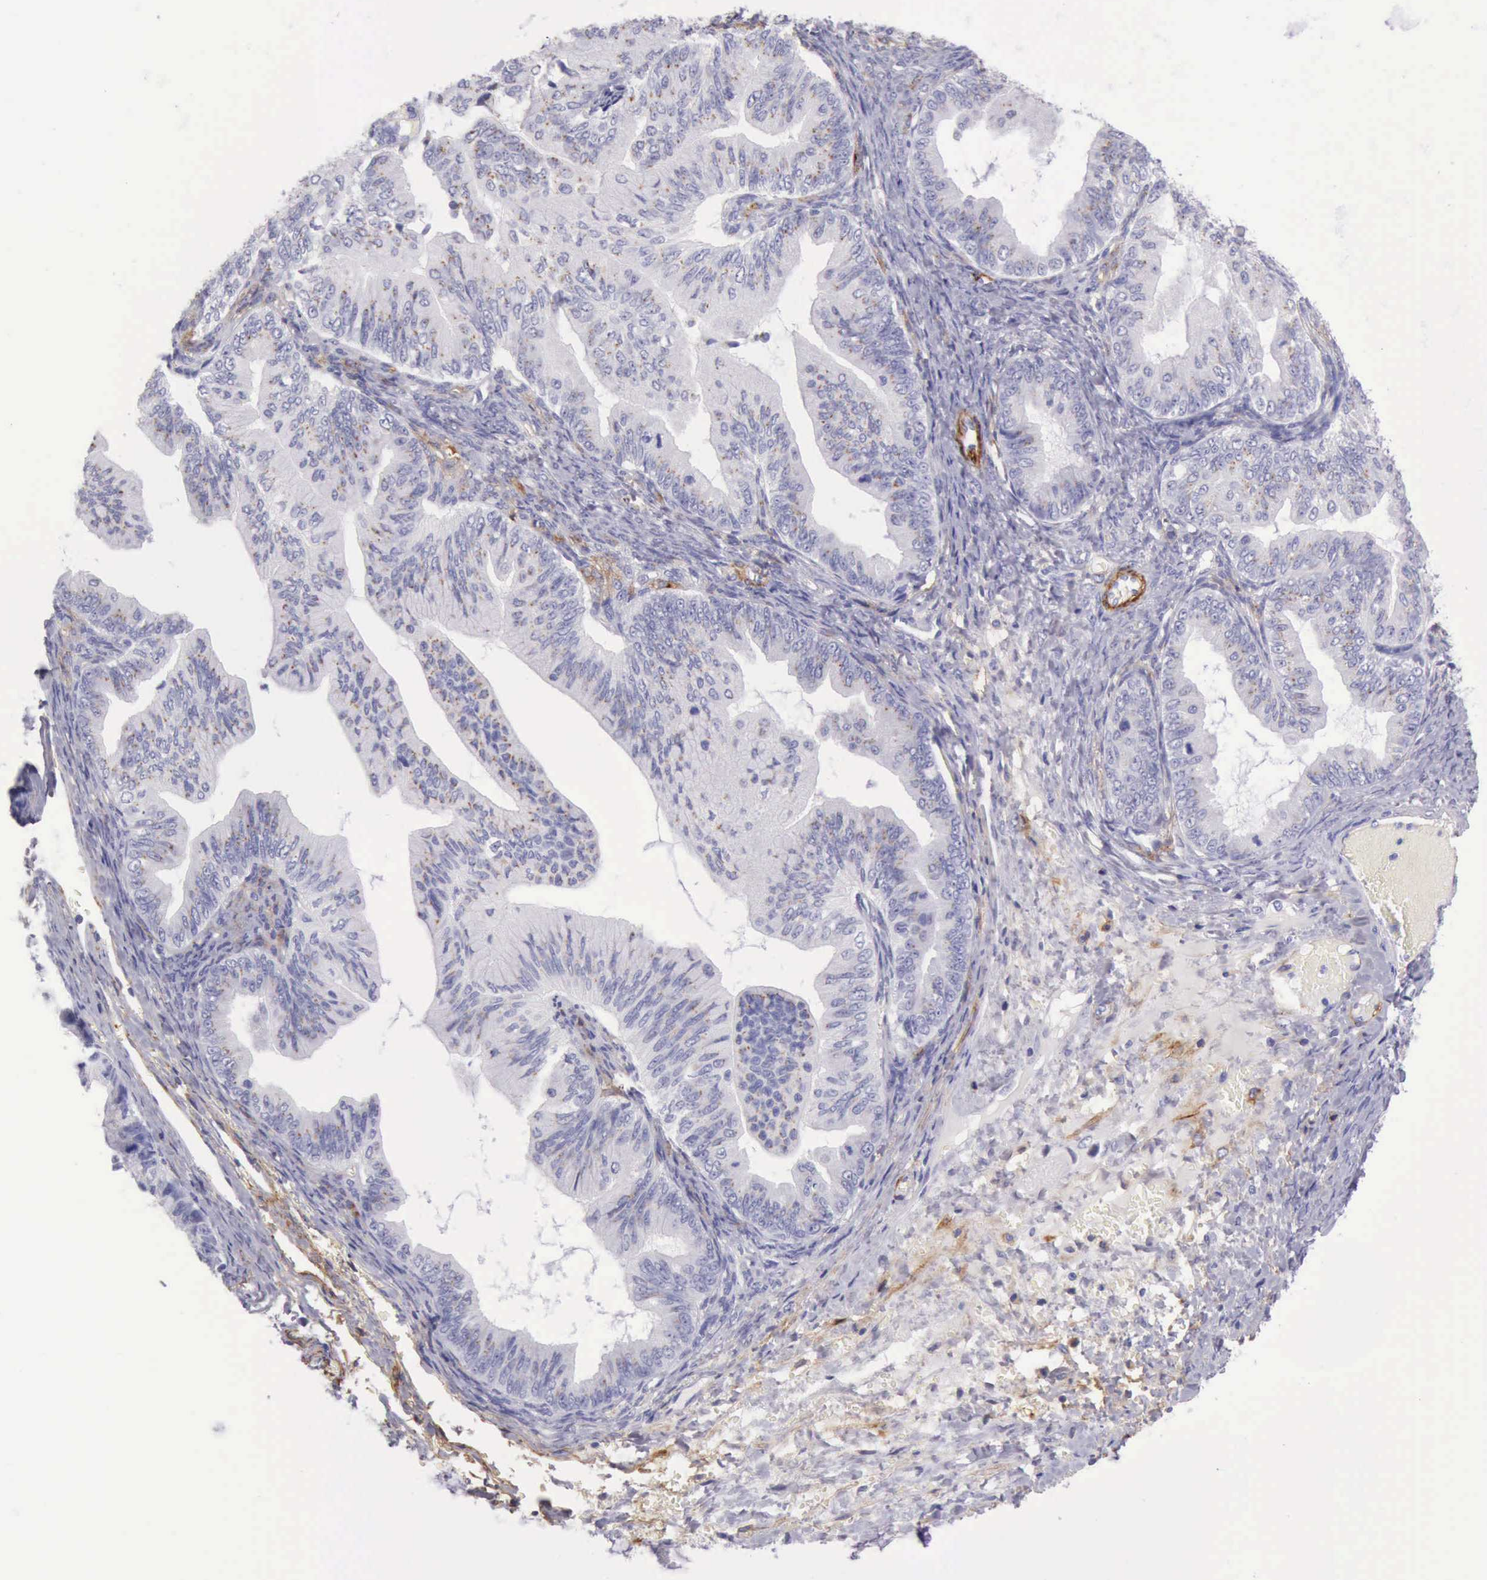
{"staining": {"intensity": "weak", "quantity": "<25%", "location": "cytoplasmic/membranous"}, "tissue": "ovarian cancer", "cell_type": "Tumor cells", "image_type": "cancer", "snomed": [{"axis": "morphology", "description": "Cystadenocarcinoma, mucinous, NOS"}, {"axis": "topography", "description": "Ovary"}], "caption": "An image of ovarian cancer (mucinous cystadenocarcinoma) stained for a protein reveals no brown staining in tumor cells.", "gene": "AOC3", "patient": {"sex": "female", "age": 36}}